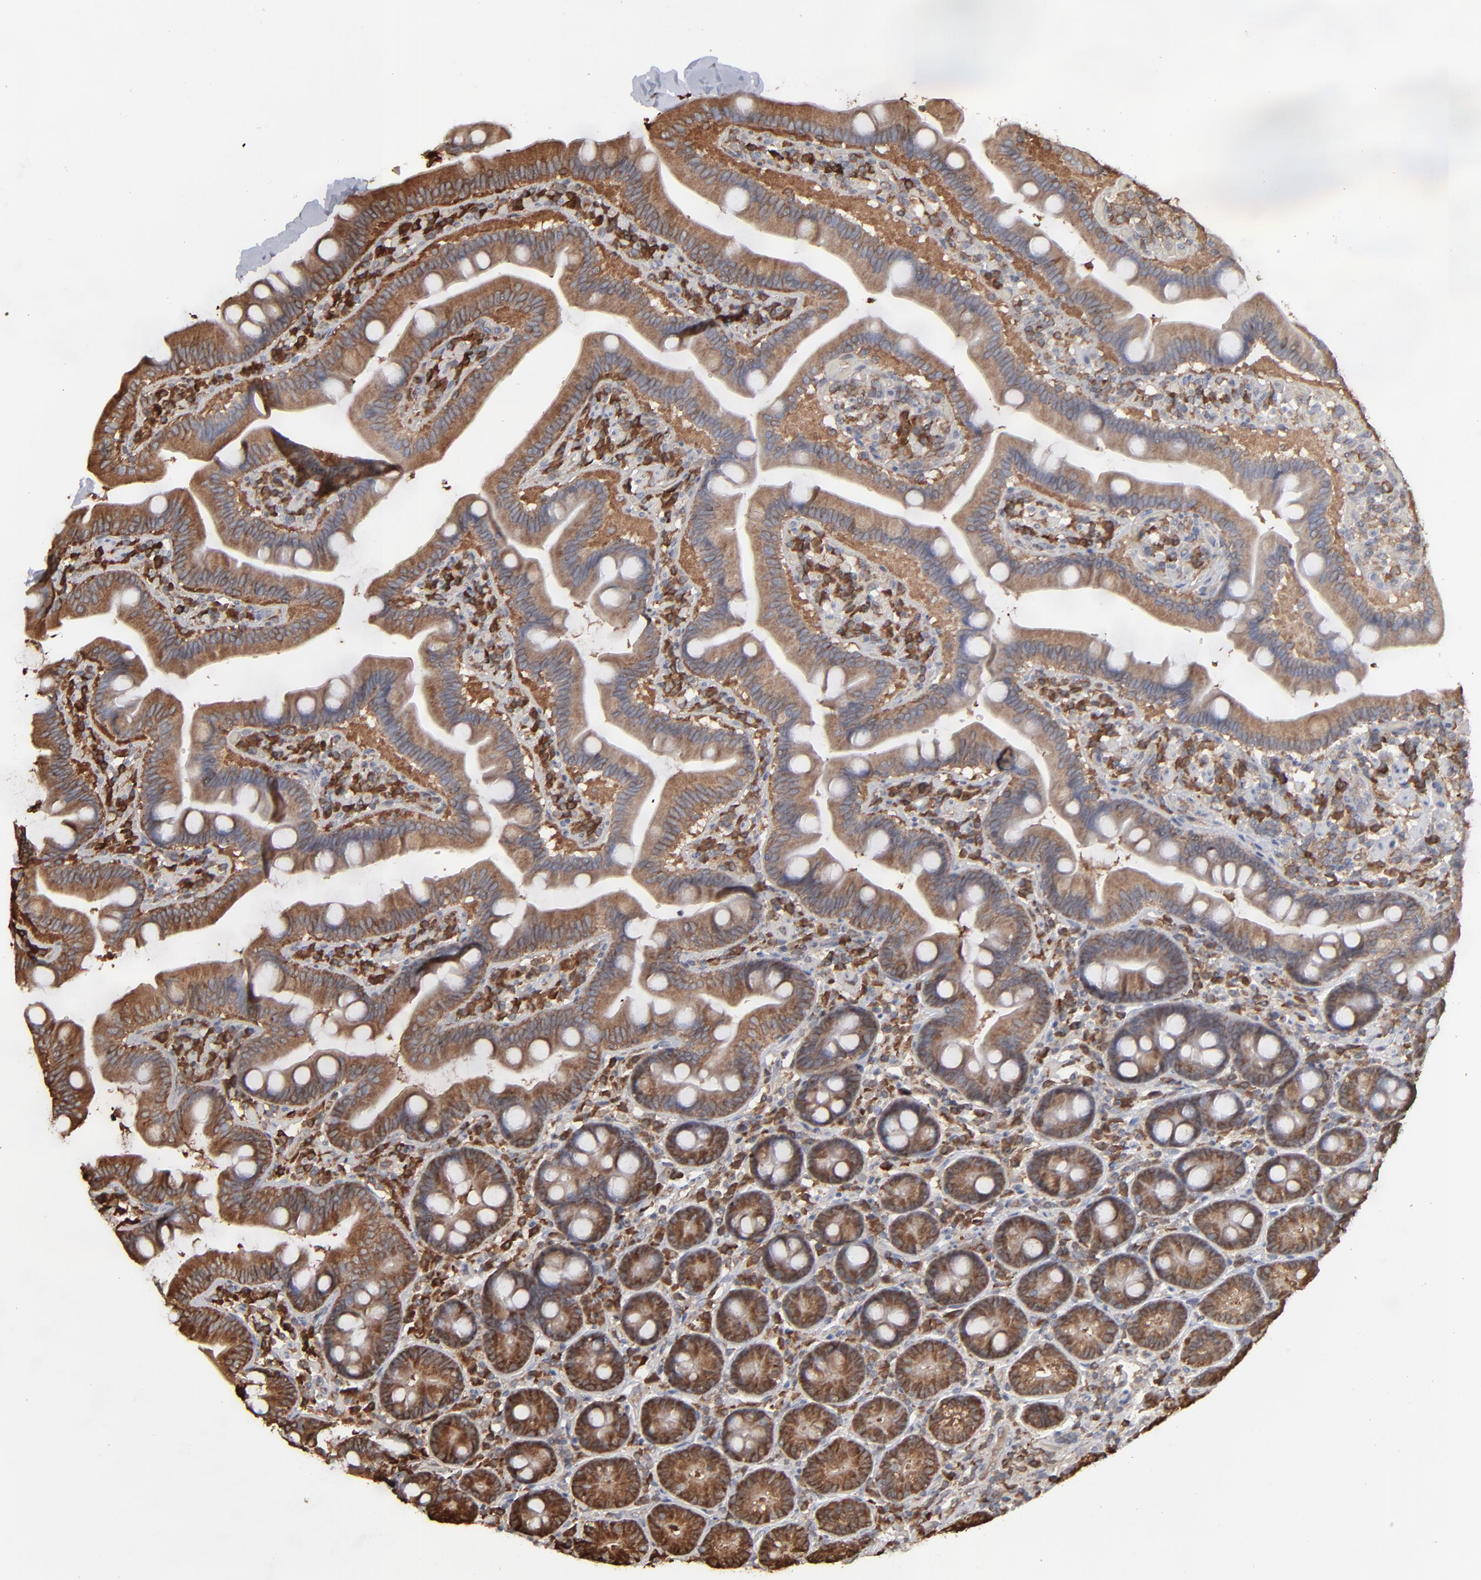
{"staining": {"intensity": "strong", "quantity": ">75%", "location": "cytoplasmic/membranous"}, "tissue": "duodenum", "cell_type": "Glandular cells", "image_type": "normal", "snomed": [{"axis": "morphology", "description": "Normal tissue, NOS"}, {"axis": "topography", "description": "Duodenum"}], "caption": "IHC histopathology image of unremarkable duodenum: duodenum stained using immunohistochemistry exhibits high levels of strong protein expression localized specifically in the cytoplasmic/membranous of glandular cells, appearing as a cytoplasmic/membranous brown color.", "gene": "NME1", "patient": {"sex": "male", "age": 66}}